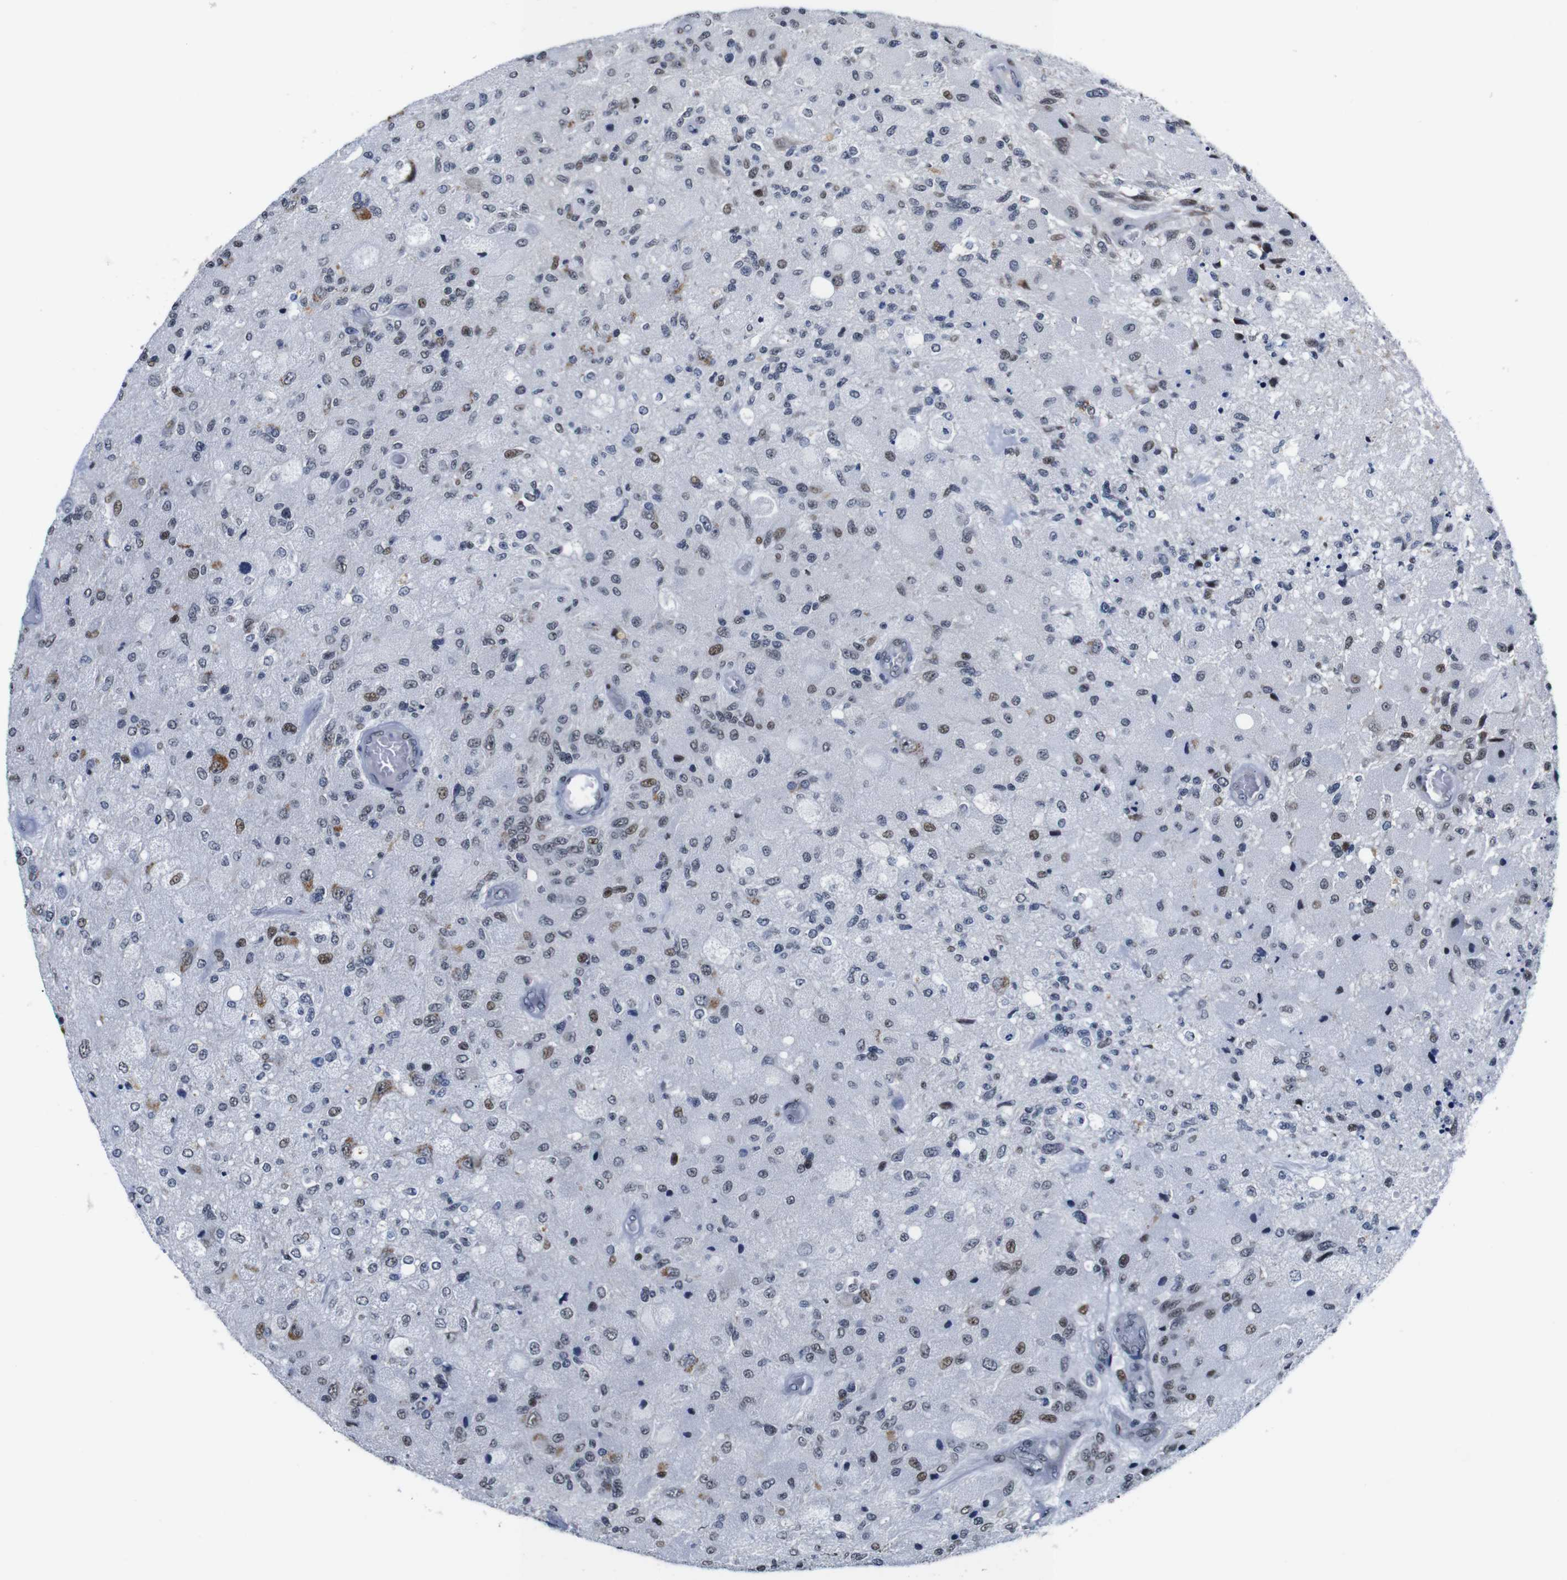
{"staining": {"intensity": "weak", "quantity": "<25%", "location": "nuclear"}, "tissue": "glioma", "cell_type": "Tumor cells", "image_type": "cancer", "snomed": [{"axis": "morphology", "description": "Normal tissue, NOS"}, {"axis": "morphology", "description": "Glioma, malignant, High grade"}, {"axis": "topography", "description": "Cerebral cortex"}], "caption": "Immunohistochemical staining of human glioma exhibits no significant positivity in tumor cells.", "gene": "GATA6", "patient": {"sex": "male", "age": 77}}